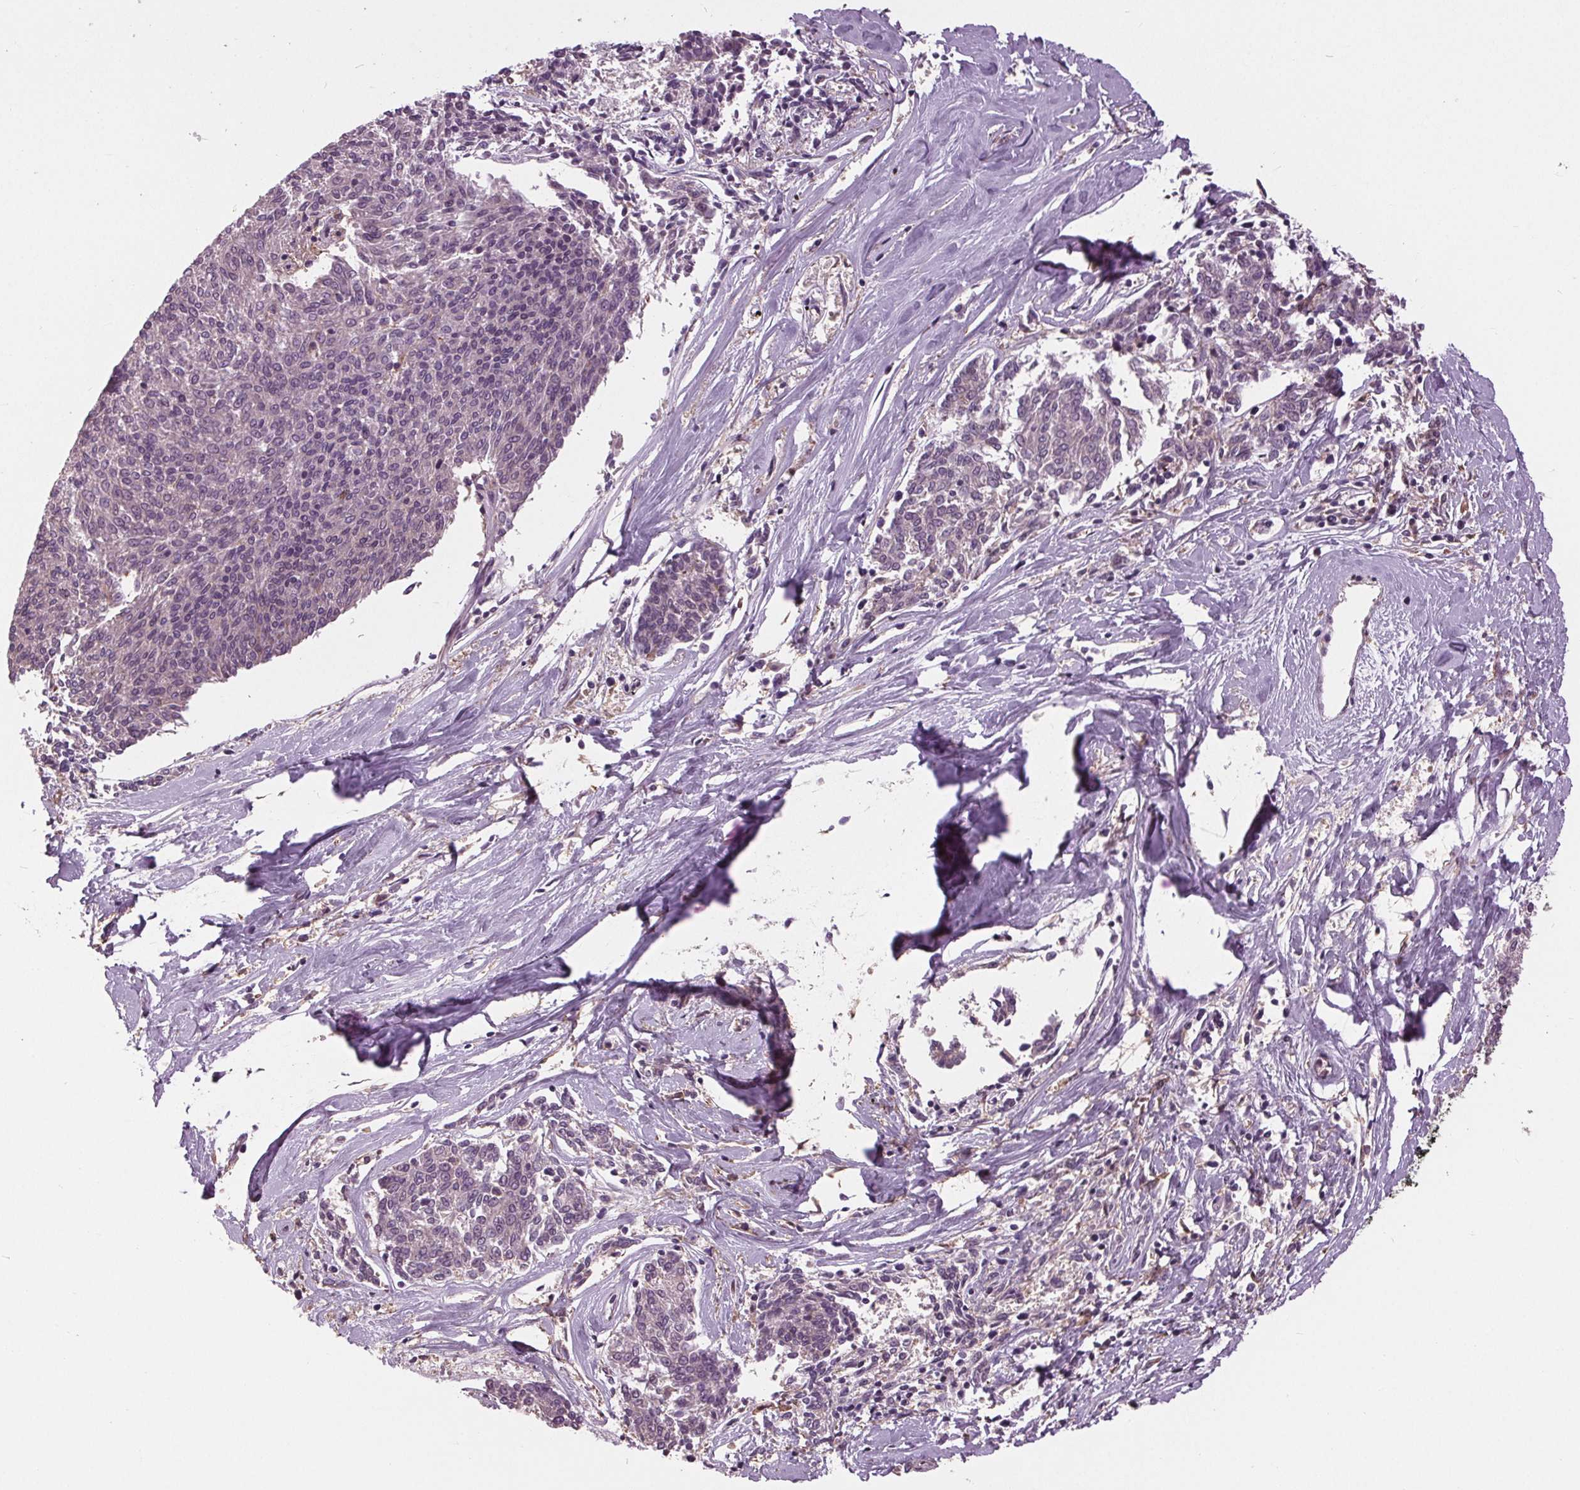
{"staining": {"intensity": "negative", "quantity": "none", "location": "none"}, "tissue": "melanoma", "cell_type": "Tumor cells", "image_type": "cancer", "snomed": [{"axis": "morphology", "description": "Malignant melanoma, NOS"}, {"axis": "topography", "description": "Skin"}], "caption": "This is an IHC histopathology image of malignant melanoma. There is no staining in tumor cells.", "gene": "BSDC1", "patient": {"sex": "female", "age": 72}}